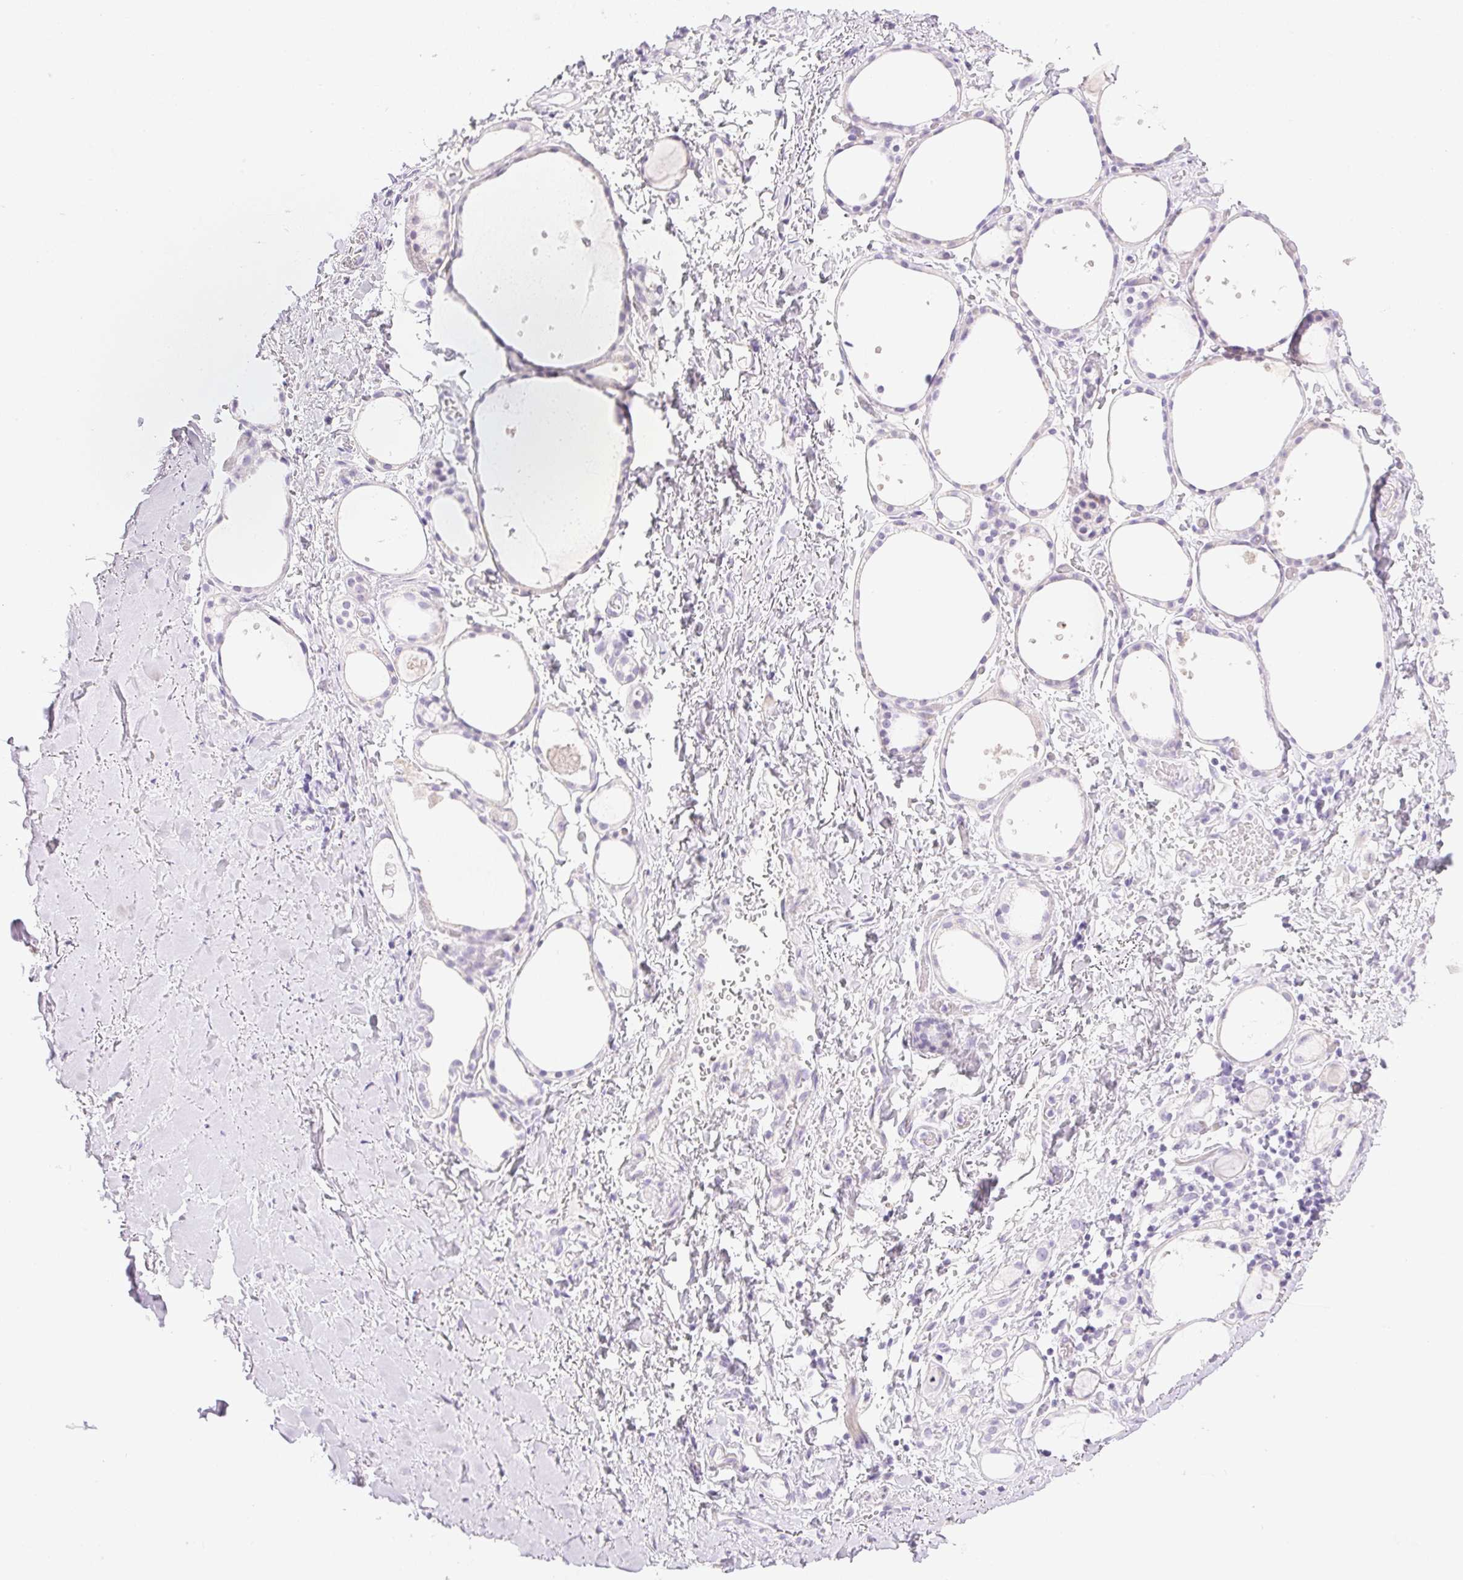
{"staining": {"intensity": "negative", "quantity": "none", "location": "none"}, "tissue": "thyroid gland", "cell_type": "Glandular cells", "image_type": "normal", "snomed": [{"axis": "morphology", "description": "Normal tissue, NOS"}, {"axis": "topography", "description": "Thyroid gland"}], "caption": "Immunohistochemical staining of normal thyroid gland shows no significant expression in glandular cells.", "gene": "CTRL", "patient": {"sex": "male", "age": 68}}